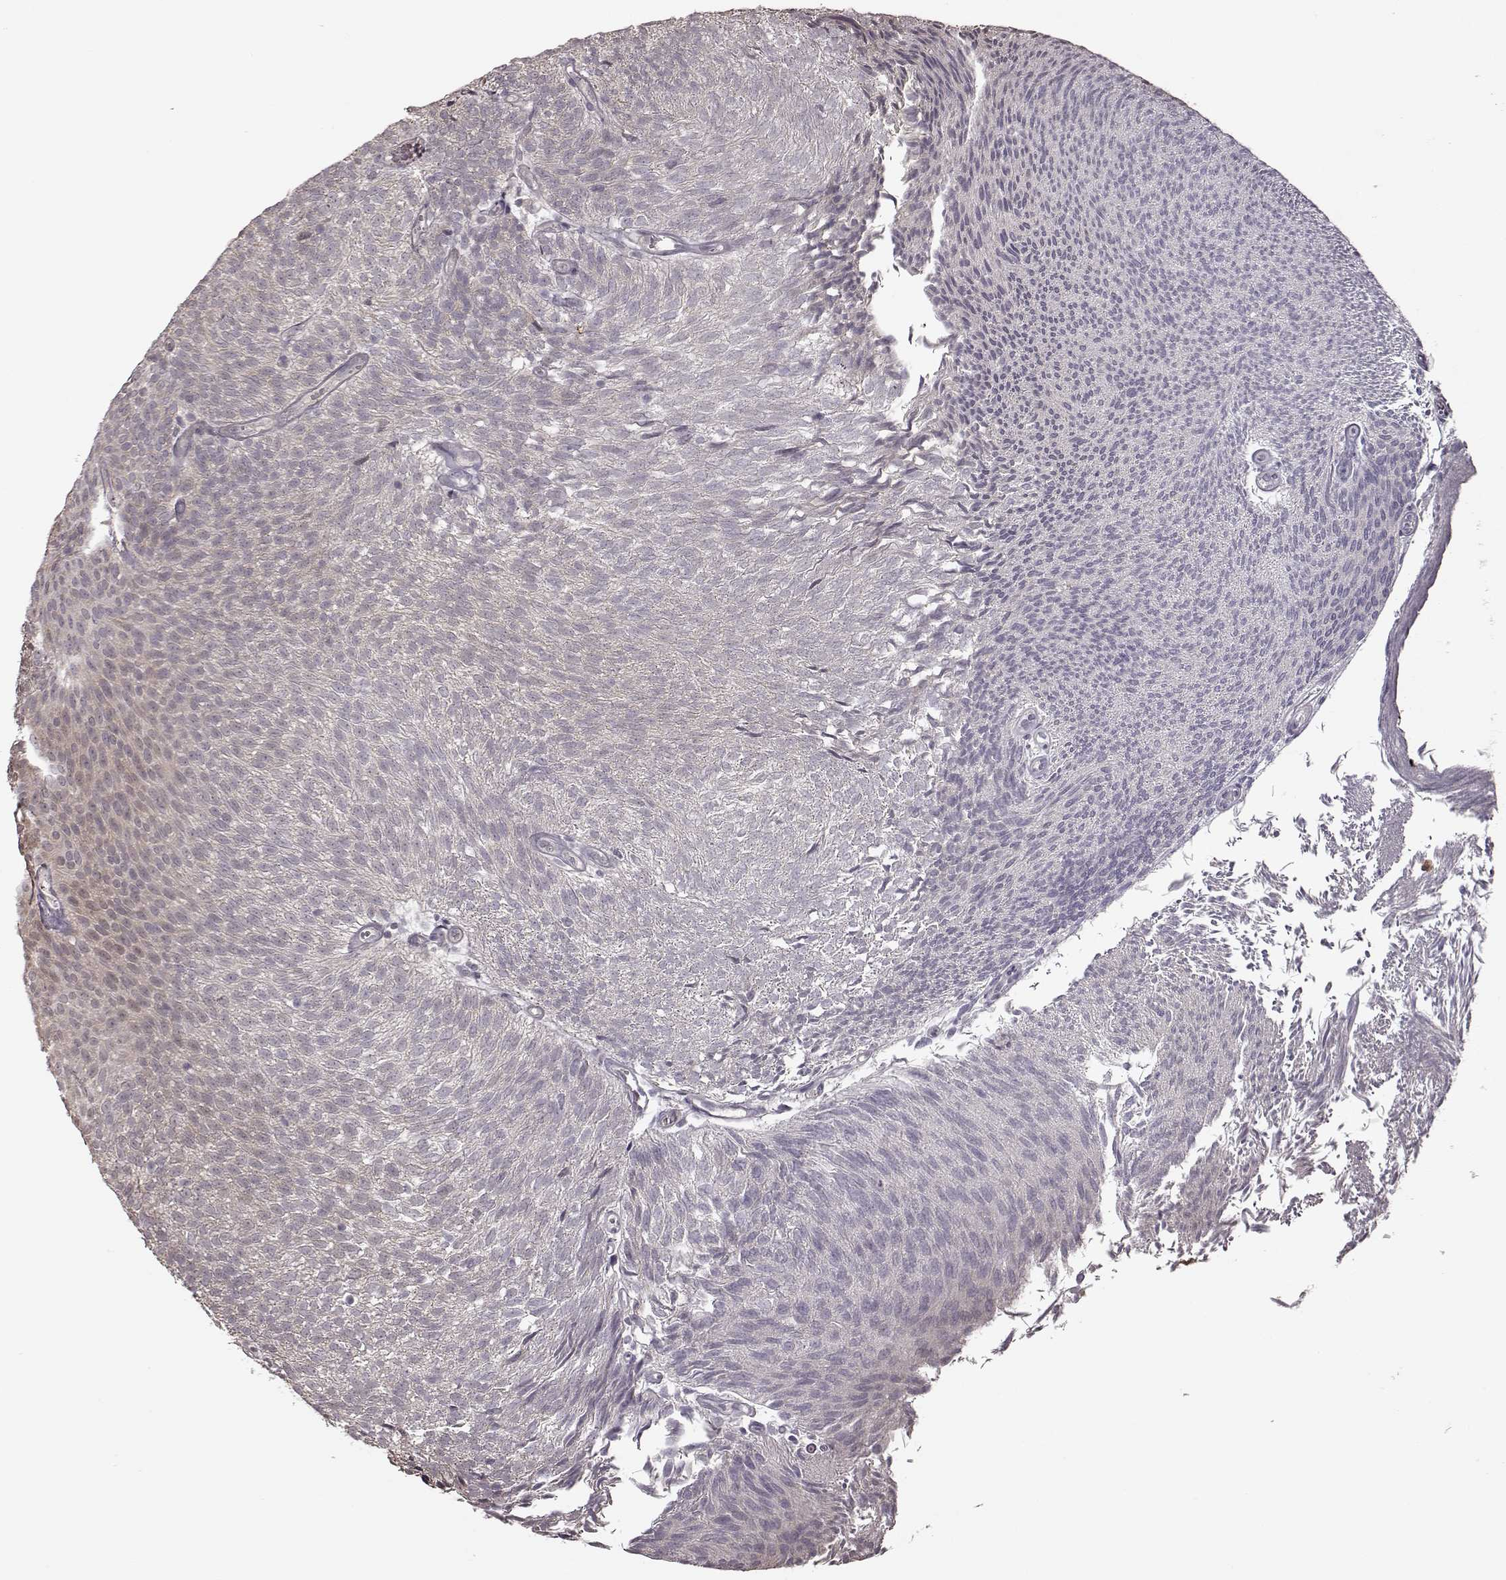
{"staining": {"intensity": "negative", "quantity": "none", "location": "none"}, "tissue": "urothelial cancer", "cell_type": "Tumor cells", "image_type": "cancer", "snomed": [{"axis": "morphology", "description": "Urothelial carcinoma, Low grade"}, {"axis": "topography", "description": "Urinary bladder"}], "caption": "IHC histopathology image of human urothelial cancer stained for a protein (brown), which demonstrates no staining in tumor cells.", "gene": "CRB1", "patient": {"sex": "male", "age": 77}}